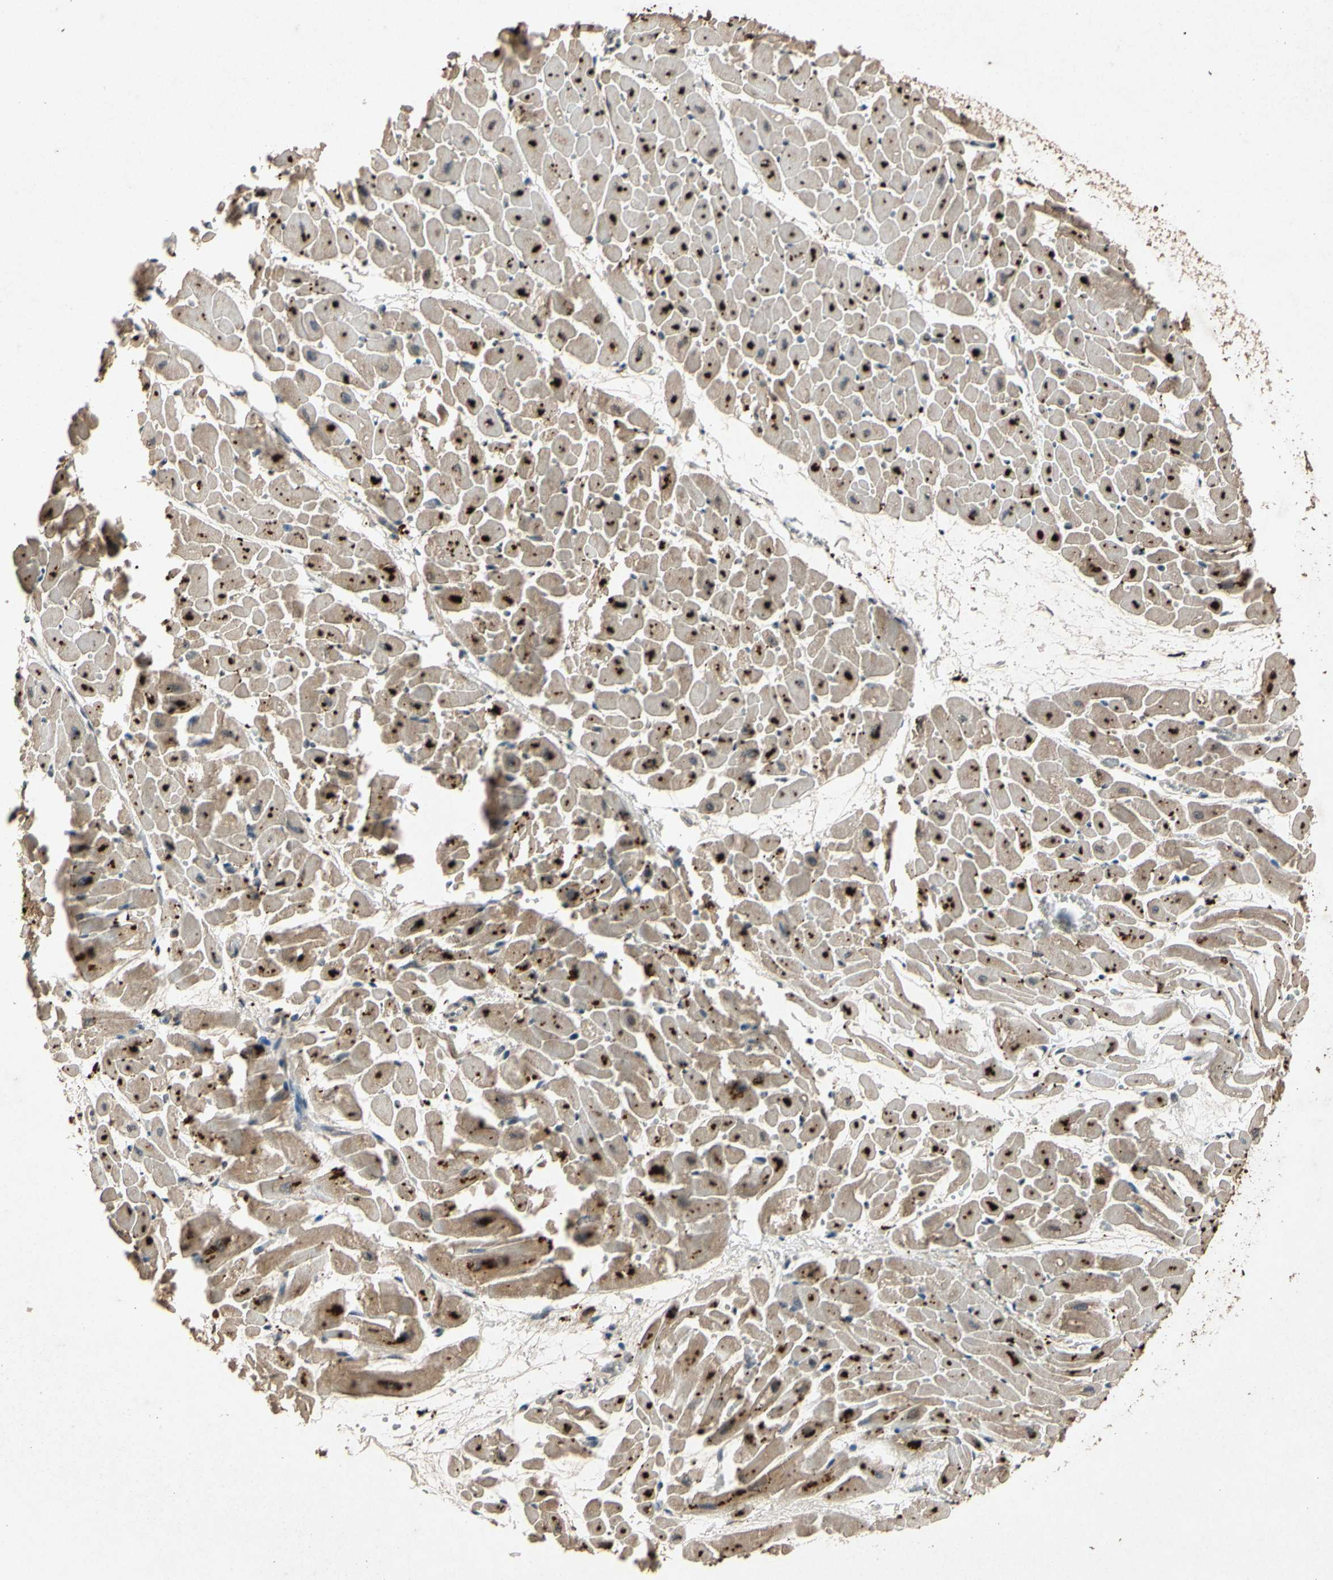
{"staining": {"intensity": "strong", "quantity": ">75%", "location": "cytoplasmic/membranous"}, "tissue": "heart muscle", "cell_type": "Cardiomyocytes", "image_type": "normal", "snomed": [{"axis": "morphology", "description": "Normal tissue, NOS"}, {"axis": "topography", "description": "Heart"}], "caption": "Immunohistochemistry photomicrograph of normal human heart muscle stained for a protein (brown), which reveals high levels of strong cytoplasmic/membranous expression in approximately >75% of cardiomyocytes.", "gene": "PML", "patient": {"sex": "male", "age": 45}}